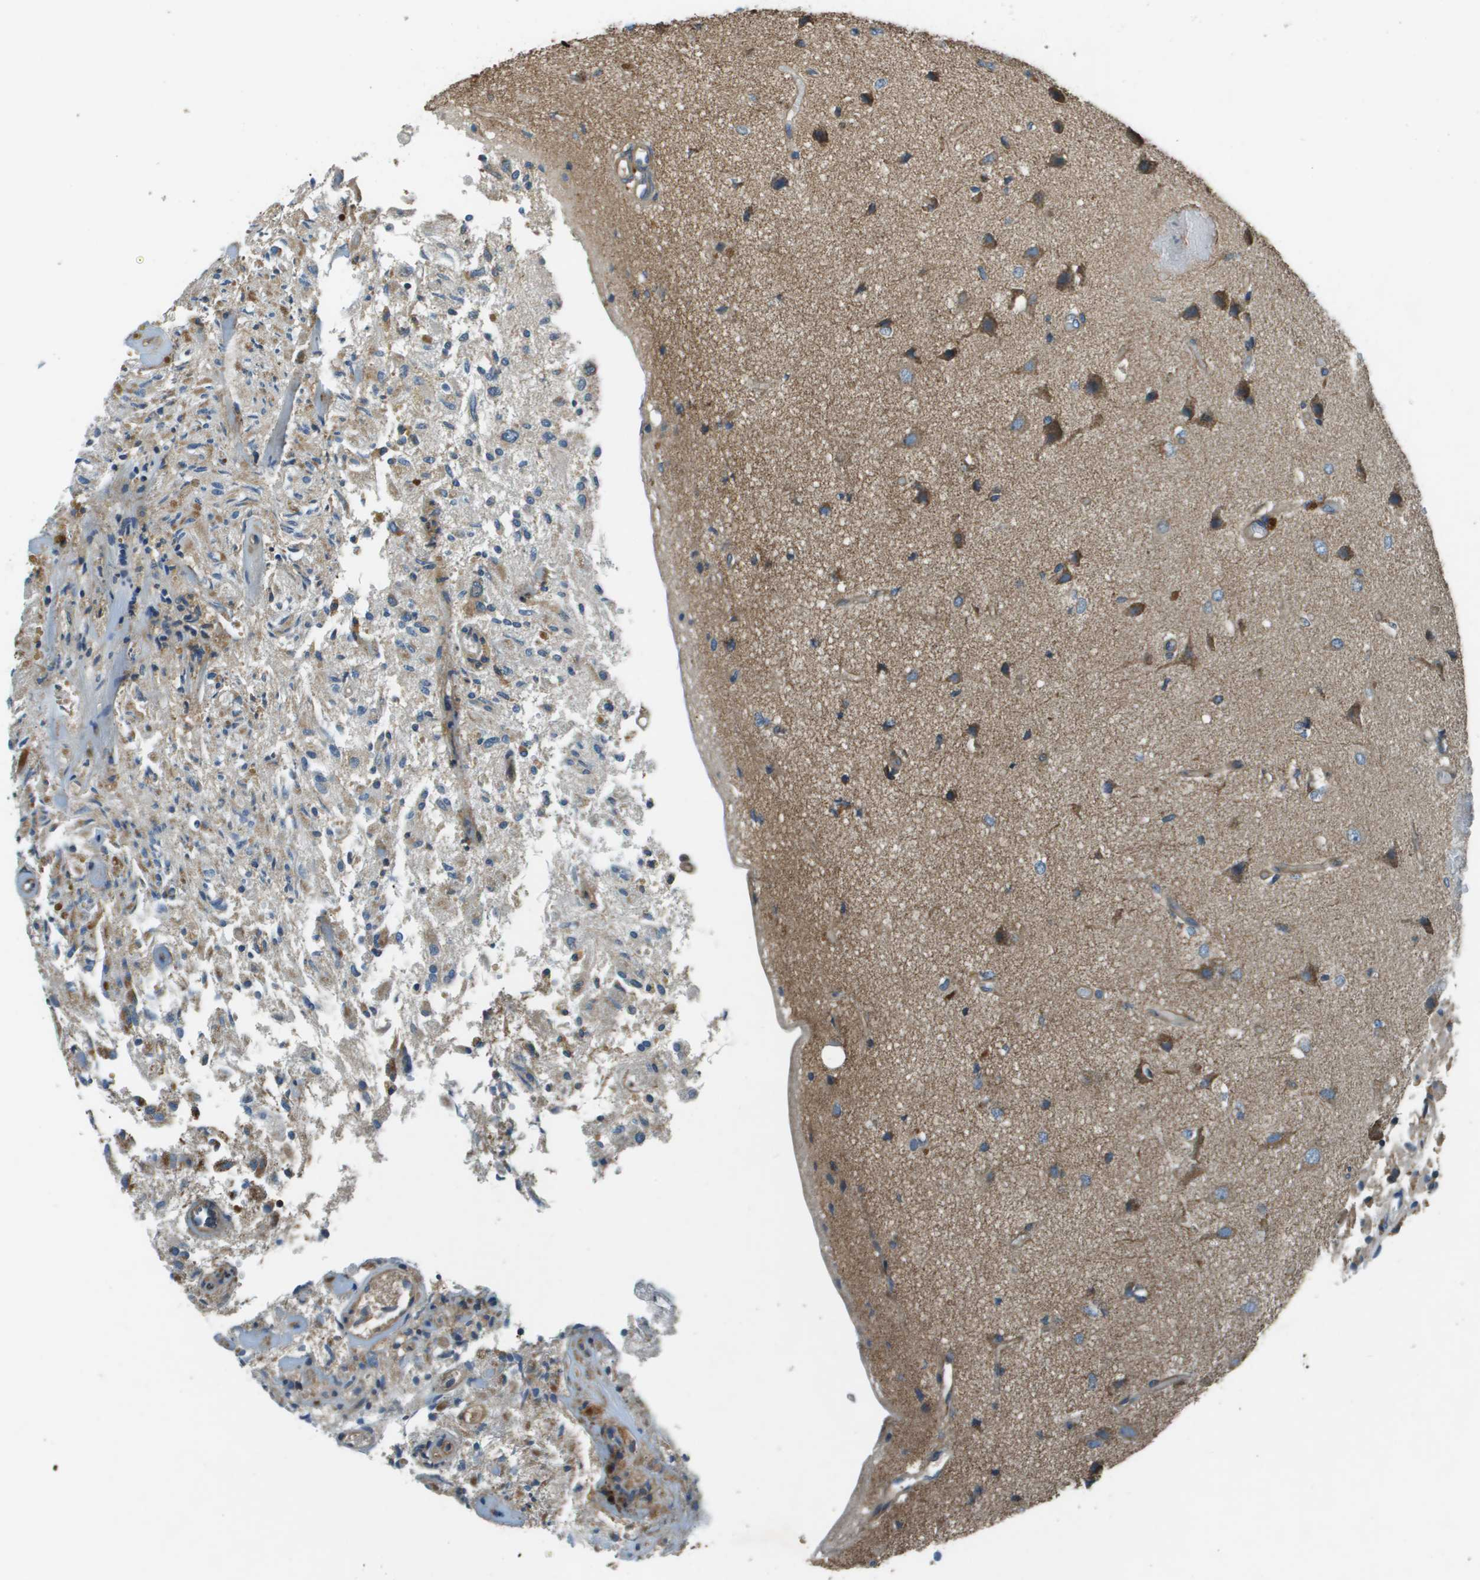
{"staining": {"intensity": "moderate", "quantity": "25%-75%", "location": "cytoplasmic/membranous"}, "tissue": "glioma", "cell_type": "Tumor cells", "image_type": "cancer", "snomed": [{"axis": "morphology", "description": "Glioma, malignant, High grade"}, {"axis": "topography", "description": "Brain"}], "caption": "High-magnification brightfield microscopy of glioma stained with DAB (brown) and counterstained with hematoxylin (blue). tumor cells exhibit moderate cytoplasmic/membranous expression is seen in approximately25%-75% of cells.", "gene": "TMEM51", "patient": {"sex": "female", "age": 59}}